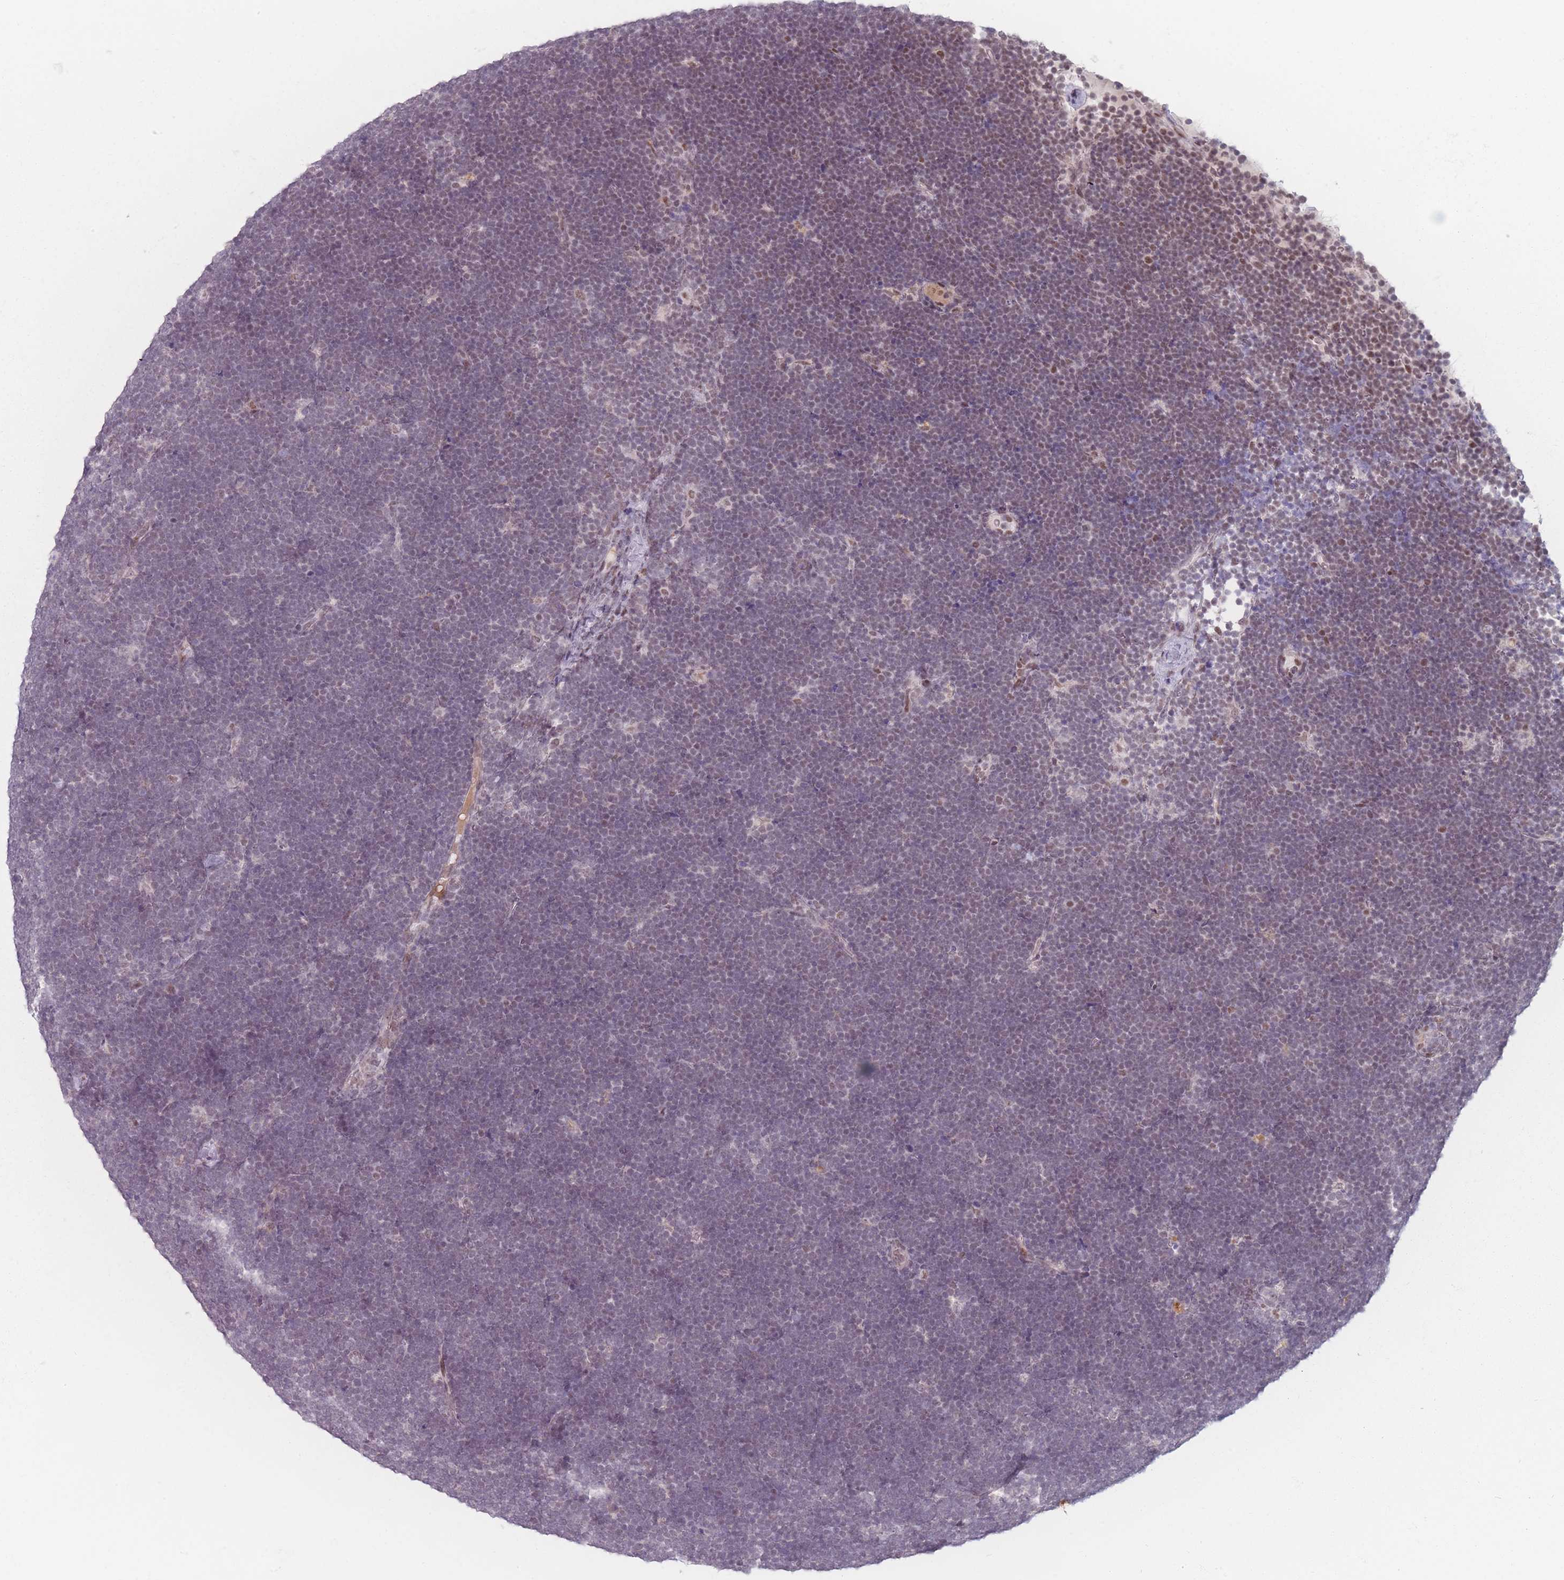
{"staining": {"intensity": "weak", "quantity": "<25%", "location": "nuclear"}, "tissue": "lymphoma", "cell_type": "Tumor cells", "image_type": "cancer", "snomed": [{"axis": "morphology", "description": "Malignant lymphoma, non-Hodgkin's type, High grade"}, {"axis": "topography", "description": "Lymph node"}], "caption": "The IHC histopathology image has no significant staining in tumor cells of malignant lymphoma, non-Hodgkin's type (high-grade) tissue.", "gene": "OR10C1", "patient": {"sex": "male", "age": 13}}